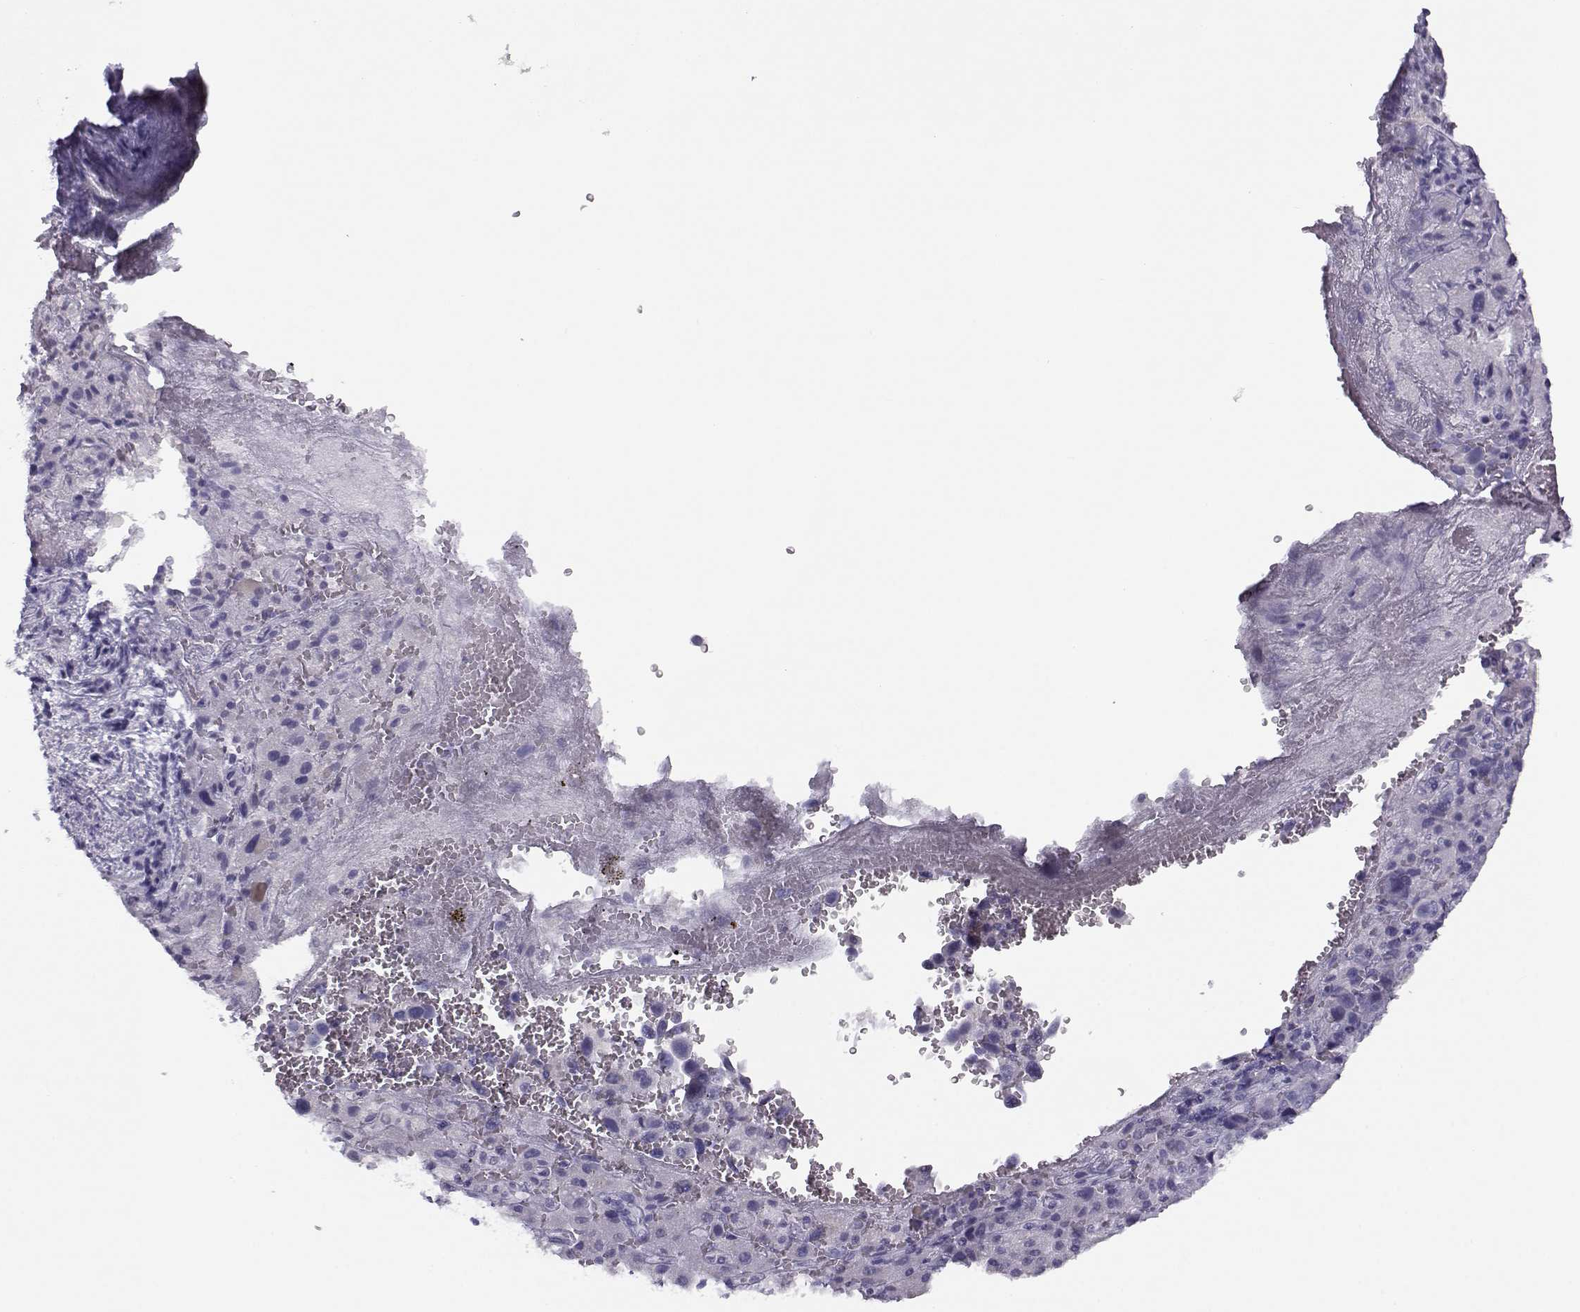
{"staining": {"intensity": "negative", "quantity": "none", "location": "none"}, "tissue": "liver cancer", "cell_type": "Tumor cells", "image_type": "cancer", "snomed": [{"axis": "morphology", "description": "Cholangiocarcinoma"}, {"axis": "topography", "description": "Liver"}], "caption": "Immunohistochemistry (IHC) image of neoplastic tissue: human liver cancer stained with DAB (3,3'-diaminobenzidine) exhibits no significant protein positivity in tumor cells. (DAB IHC visualized using brightfield microscopy, high magnification).", "gene": "CFAP77", "patient": {"sex": "female", "age": 52}}